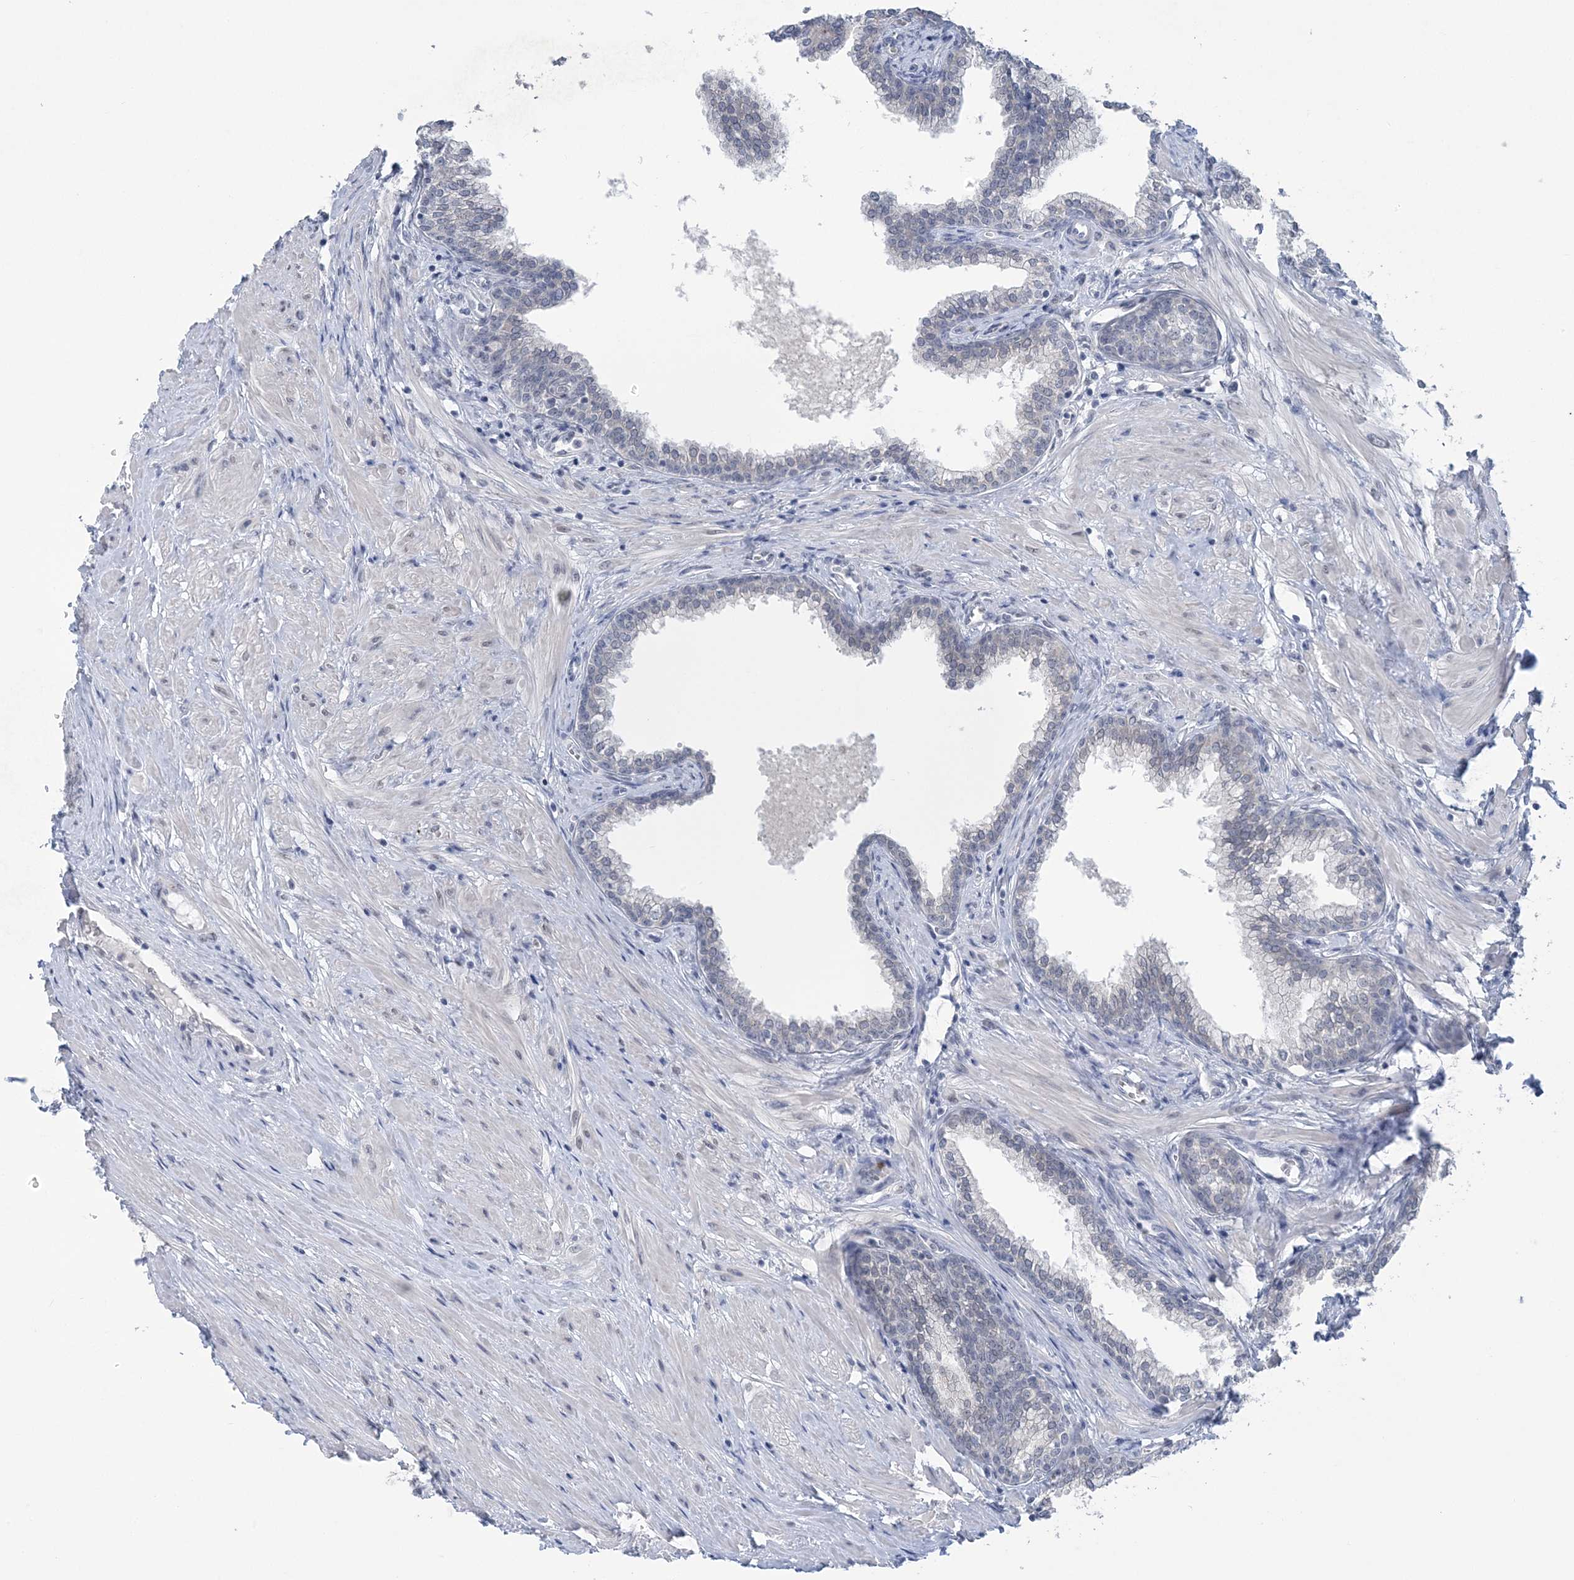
{"staining": {"intensity": "negative", "quantity": "none", "location": "none"}, "tissue": "prostate", "cell_type": "Glandular cells", "image_type": "normal", "snomed": [{"axis": "morphology", "description": "Normal tissue, NOS"}, {"axis": "morphology", "description": "Urothelial carcinoma, Low grade"}, {"axis": "topography", "description": "Urinary bladder"}, {"axis": "topography", "description": "Prostate"}], "caption": "The photomicrograph reveals no significant positivity in glandular cells of prostate.", "gene": "ZBTB7A", "patient": {"sex": "male", "age": 60}}